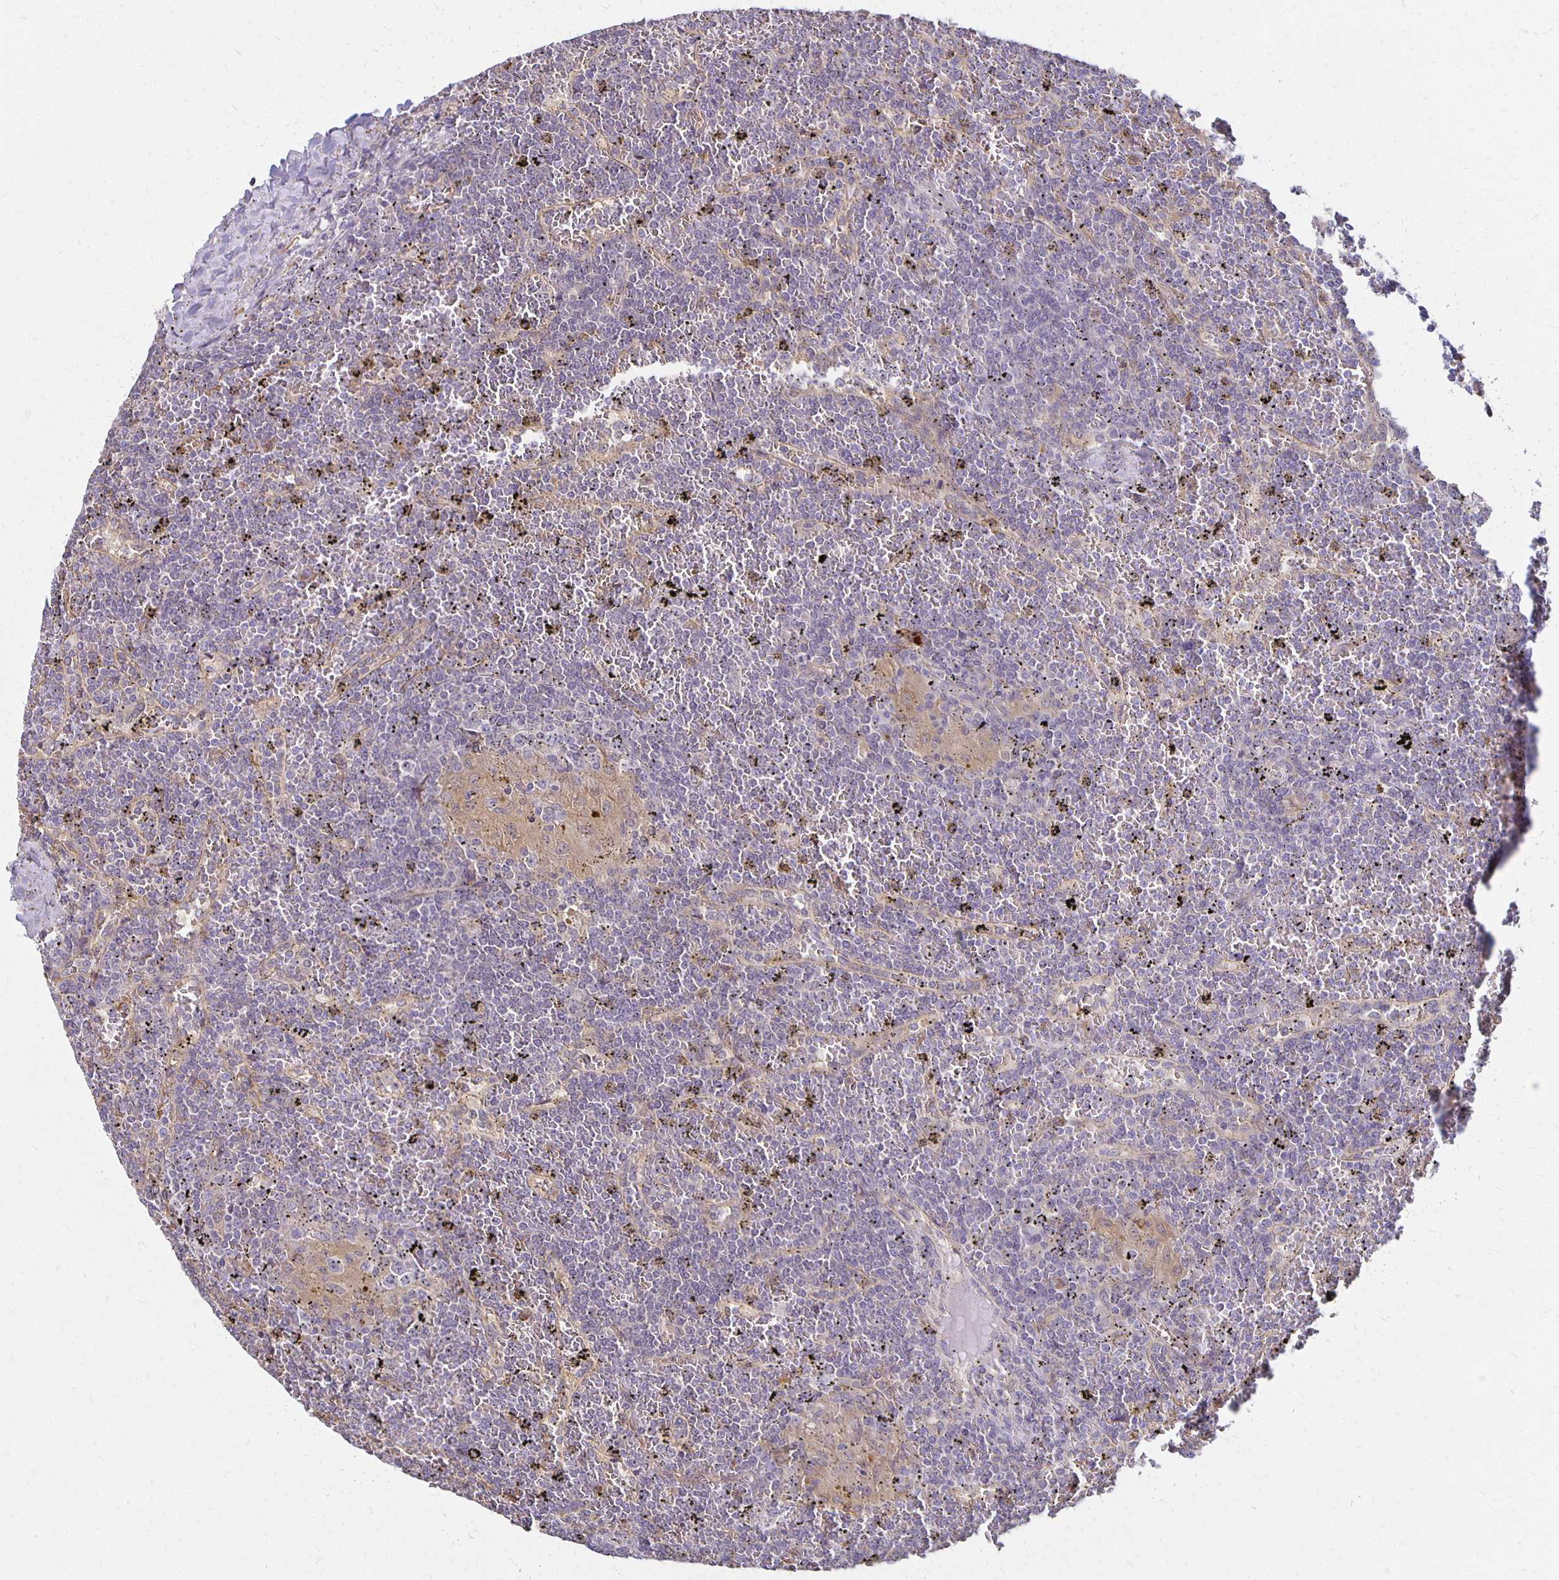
{"staining": {"intensity": "negative", "quantity": "none", "location": "none"}, "tissue": "lymphoma", "cell_type": "Tumor cells", "image_type": "cancer", "snomed": [{"axis": "morphology", "description": "Malignant lymphoma, non-Hodgkin's type, Low grade"}, {"axis": "topography", "description": "Spleen"}], "caption": "Lymphoma stained for a protein using immunohistochemistry demonstrates no positivity tumor cells.", "gene": "GPX4", "patient": {"sex": "female", "age": 19}}